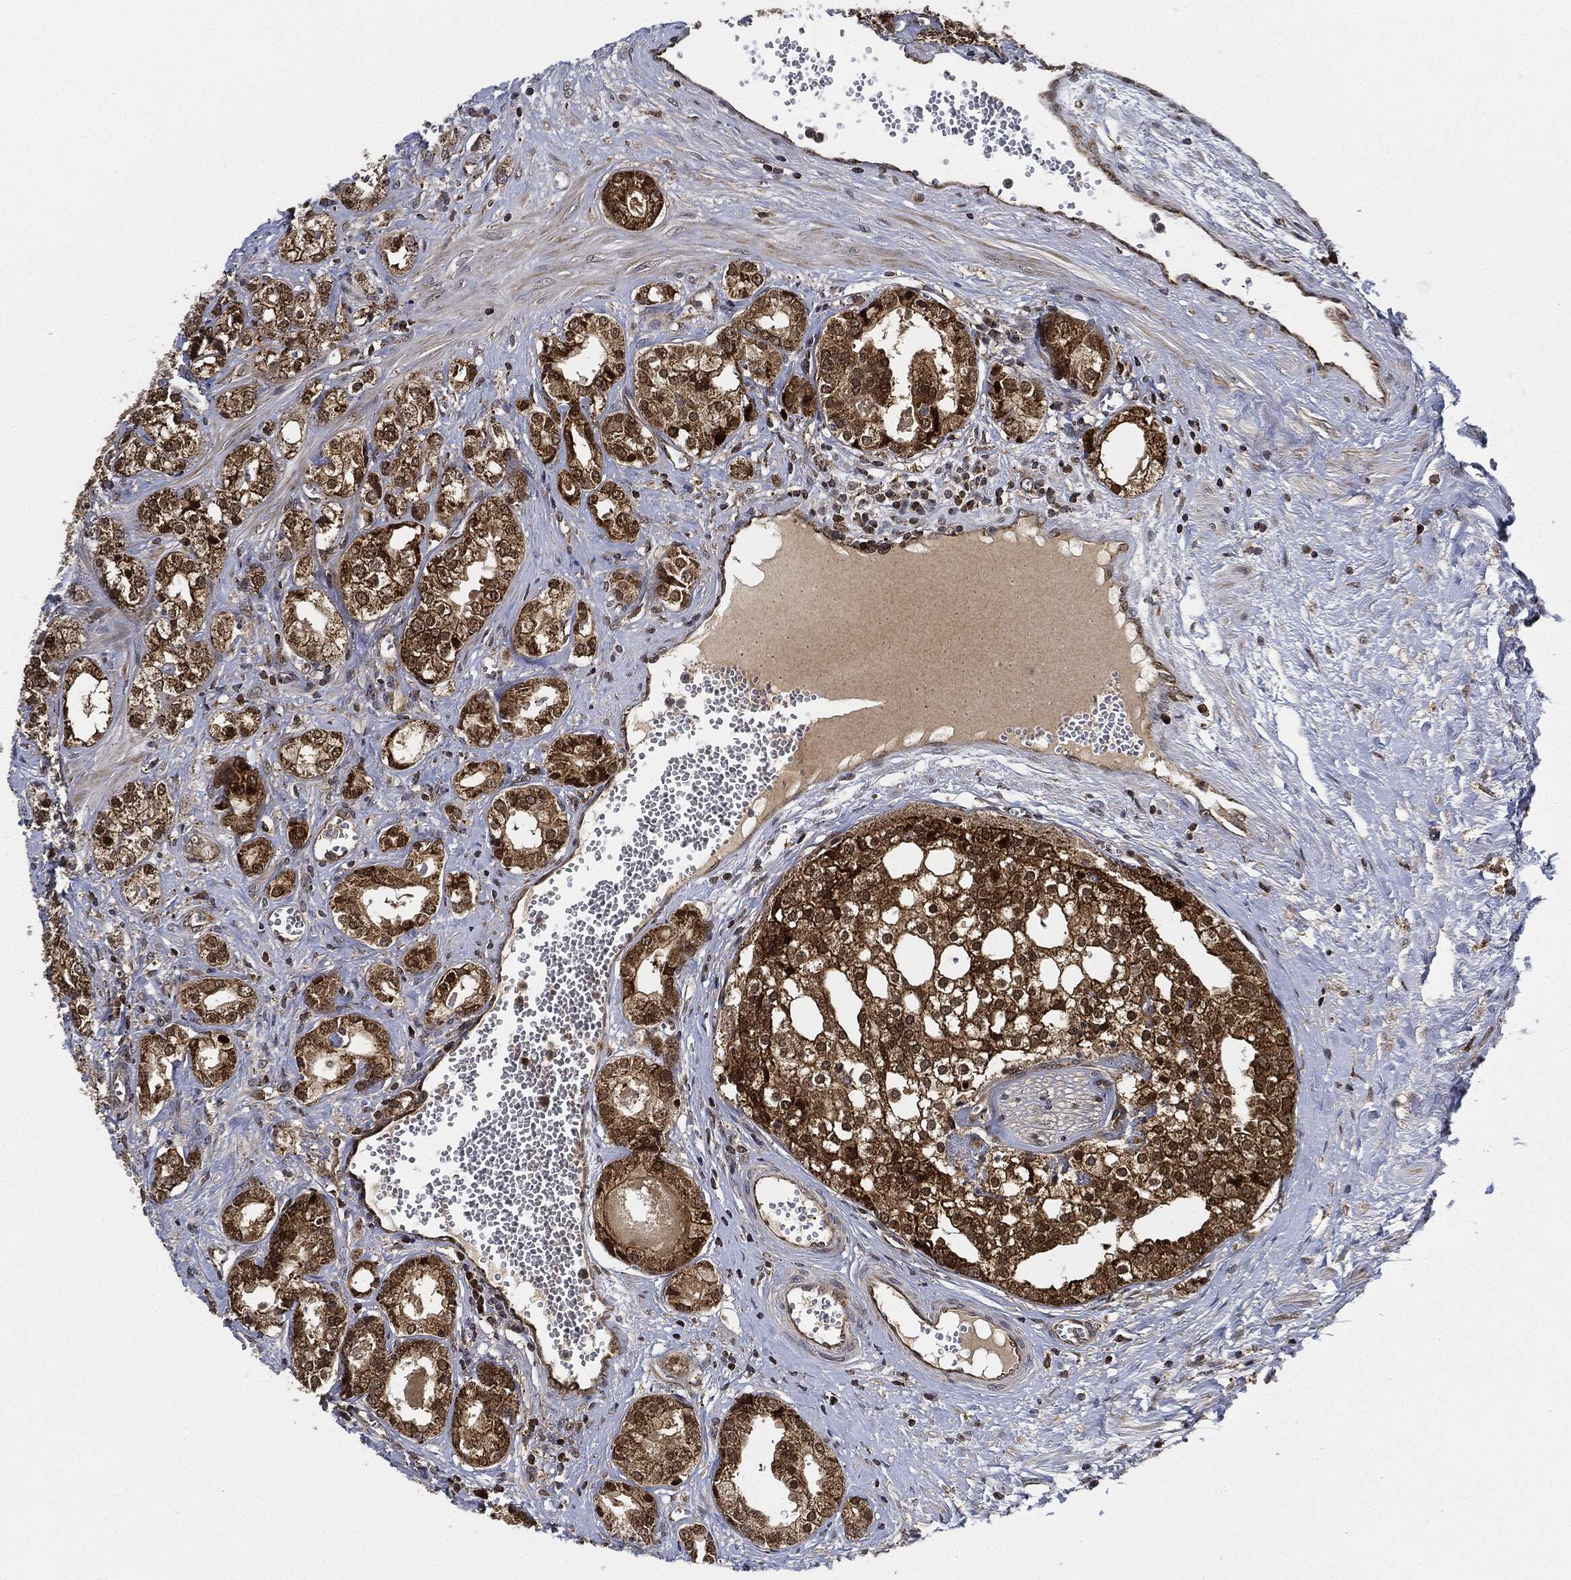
{"staining": {"intensity": "strong", "quantity": ">75%", "location": "cytoplasmic/membranous,nuclear"}, "tissue": "prostate cancer", "cell_type": "Tumor cells", "image_type": "cancer", "snomed": [{"axis": "morphology", "description": "Adenocarcinoma, NOS"}, {"axis": "topography", "description": "Prostate and seminal vesicle, NOS"}, {"axis": "topography", "description": "Prostate"}], "caption": "Immunohistochemical staining of human prostate cancer reveals high levels of strong cytoplasmic/membranous and nuclear positivity in about >75% of tumor cells.", "gene": "RNASEL", "patient": {"sex": "male", "age": 62}}